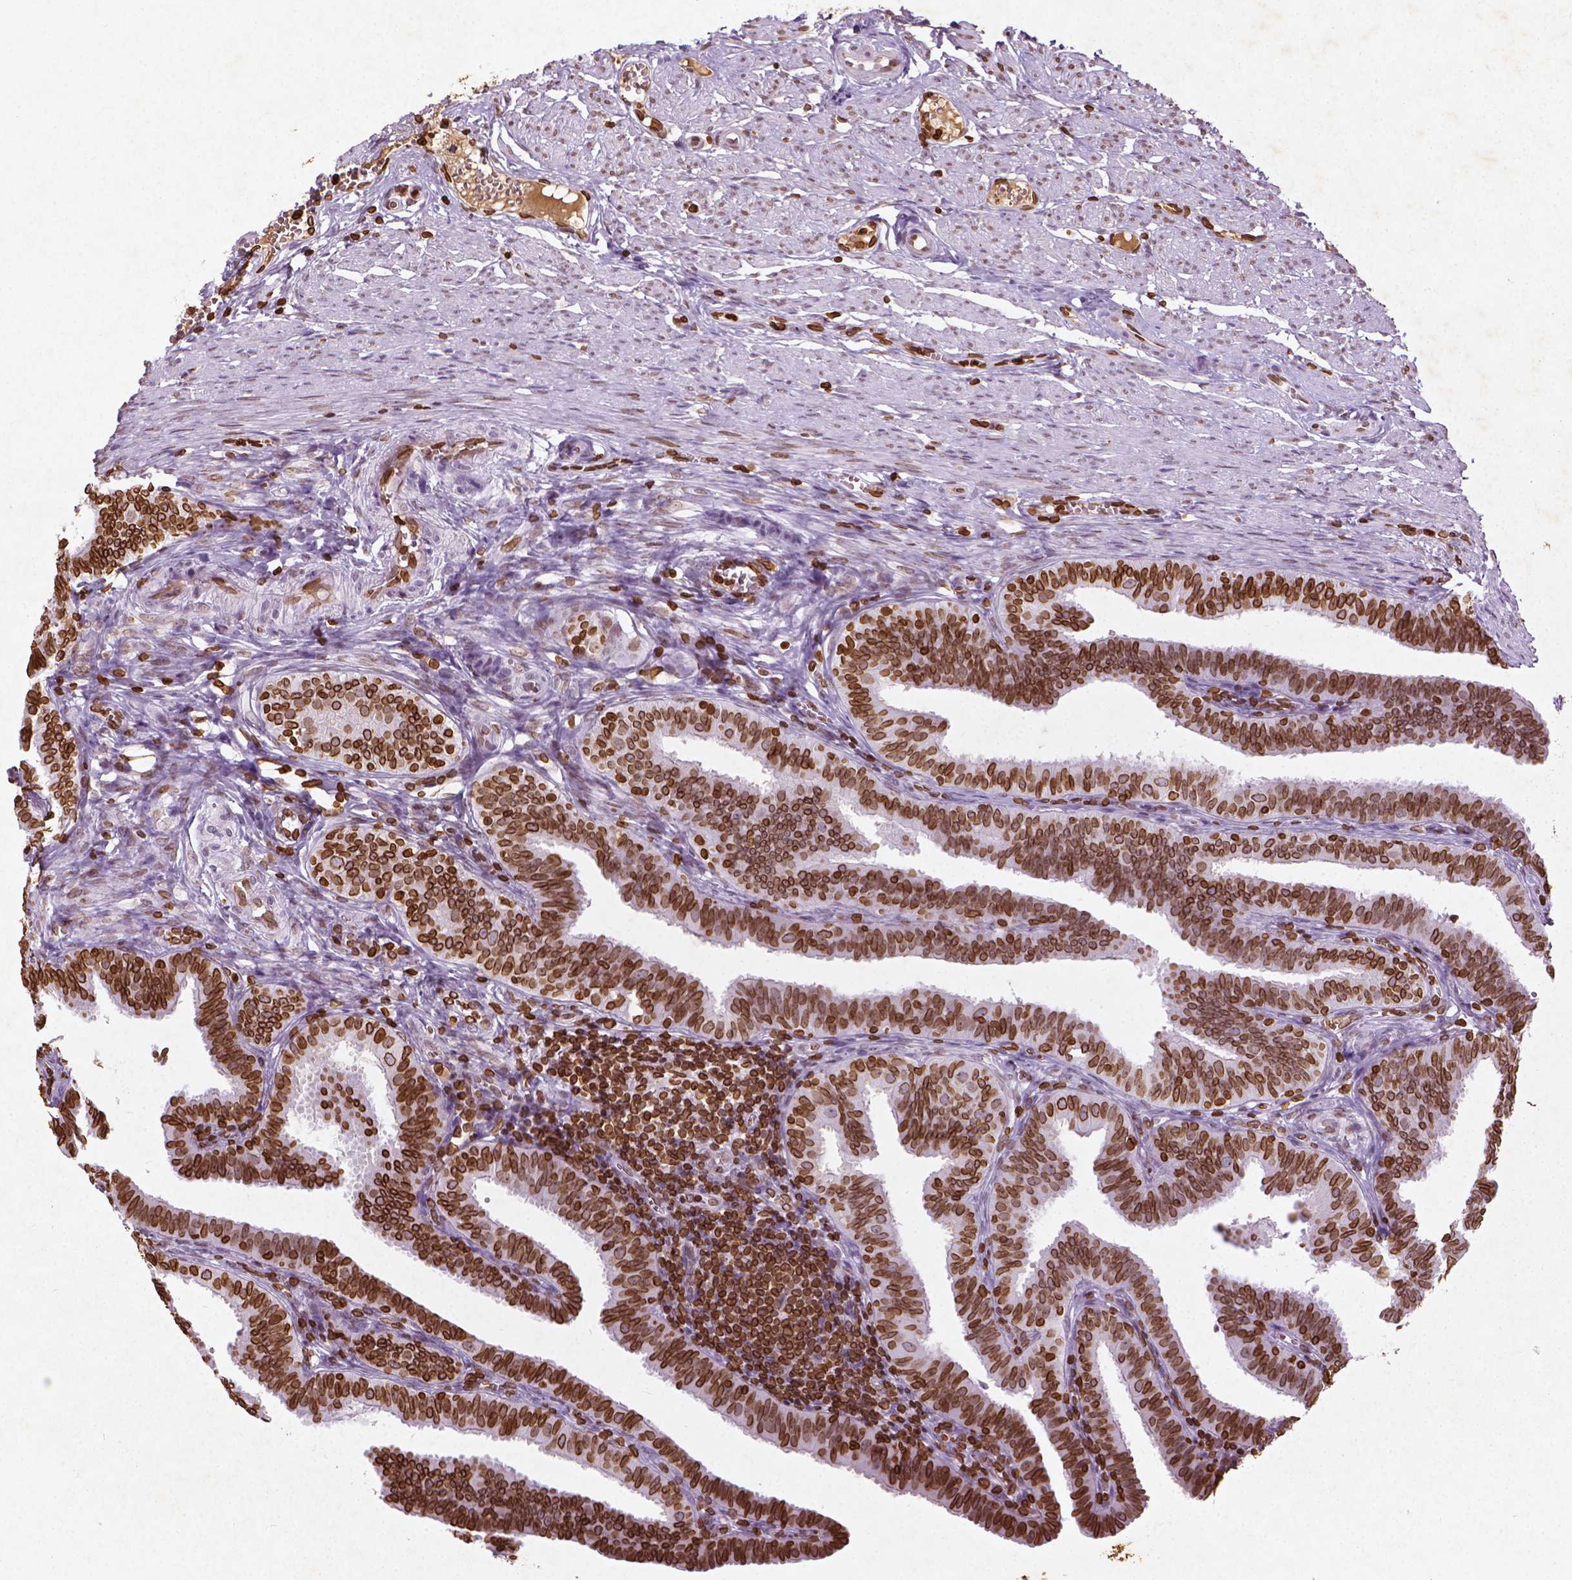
{"staining": {"intensity": "strong", "quantity": ">75%", "location": "cytoplasmic/membranous,nuclear"}, "tissue": "fallopian tube", "cell_type": "Glandular cells", "image_type": "normal", "snomed": [{"axis": "morphology", "description": "Normal tissue, NOS"}, {"axis": "topography", "description": "Fallopian tube"}], "caption": "This photomicrograph exhibits IHC staining of unremarkable human fallopian tube, with high strong cytoplasmic/membranous,nuclear staining in about >75% of glandular cells.", "gene": "LMNB1", "patient": {"sex": "female", "age": 25}}